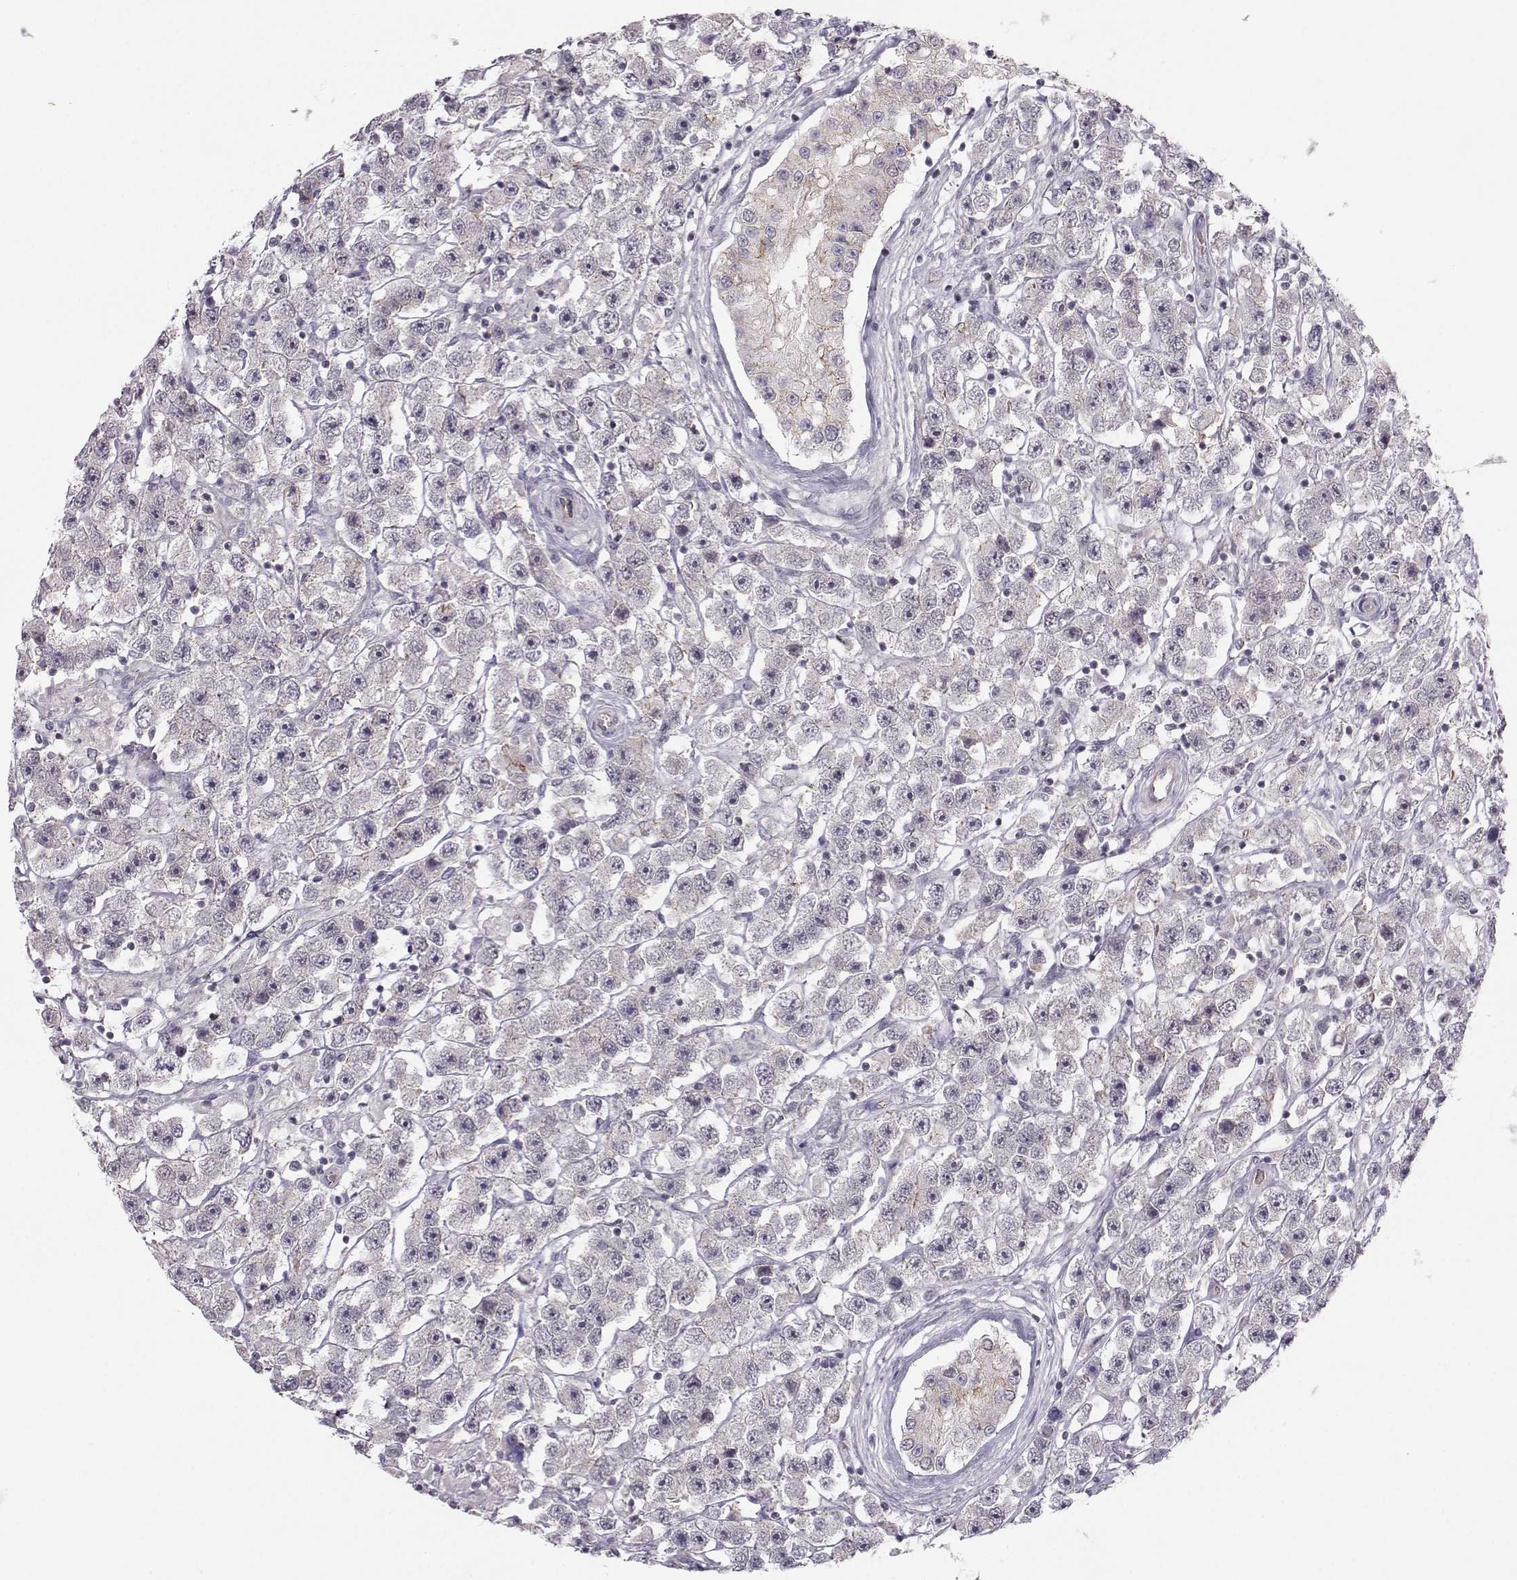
{"staining": {"intensity": "negative", "quantity": "none", "location": "none"}, "tissue": "testis cancer", "cell_type": "Tumor cells", "image_type": "cancer", "snomed": [{"axis": "morphology", "description": "Seminoma, NOS"}, {"axis": "topography", "description": "Testis"}], "caption": "DAB (3,3'-diaminobenzidine) immunohistochemical staining of human testis cancer demonstrates no significant expression in tumor cells.", "gene": "MAST1", "patient": {"sex": "male", "age": 45}}